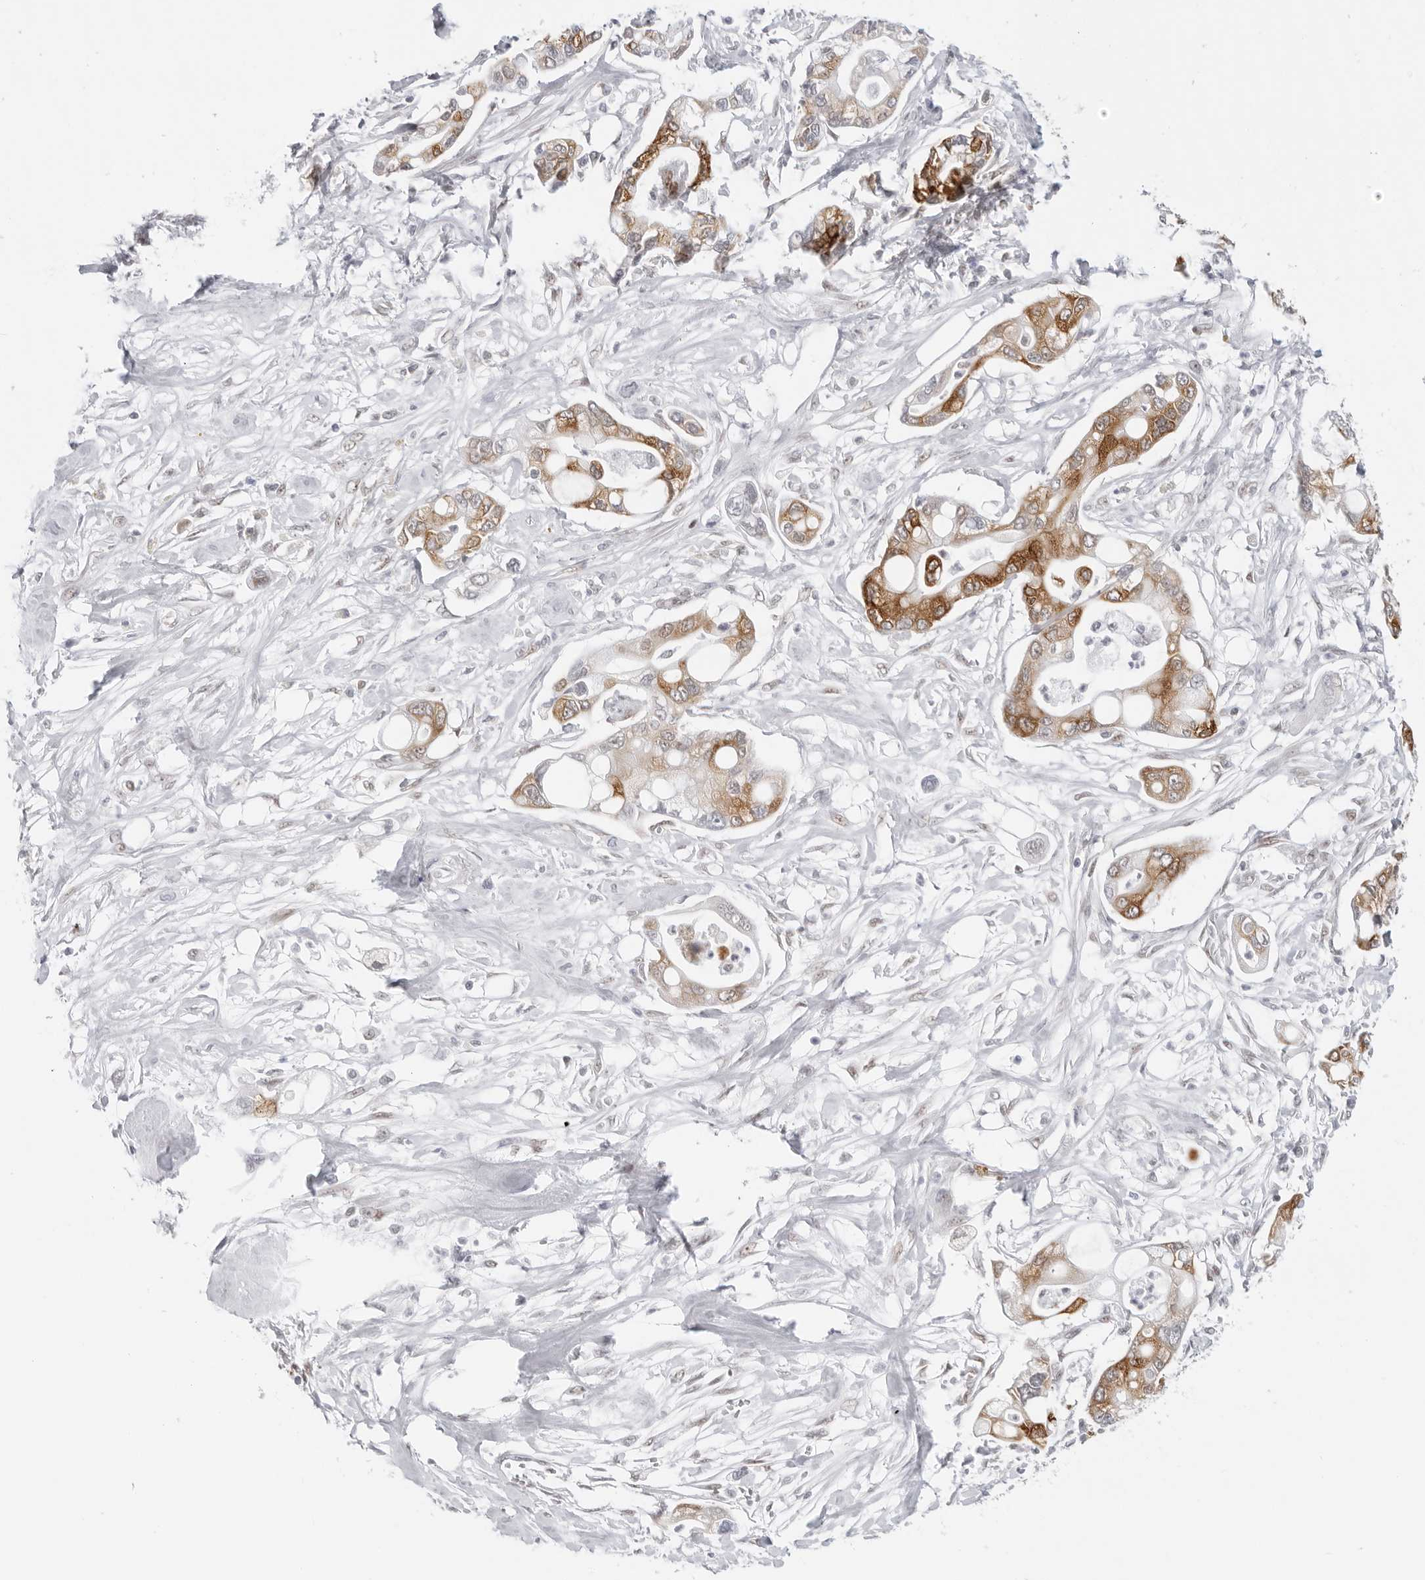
{"staining": {"intensity": "strong", "quantity": "25%-75%", "location": "cytoplasmic/membranous,nuclear"}, "tissue": "pancreatic cancer", "cell_type": "Tumor cells", "image_type": "cancer", "snomed": [{"axis": "morphology", "description": "Adenocarcinoma, NOS"}, {"axis": "topography", "description": "Pancreas"}], "caption": "A brown stain labels strong cytoplasmic/membranous and nuclear positivity of a protein in human pancreatic cancer (adenocarcinoma) tumor cells. Immunohistochemistry (ihc) stains the protein of interest in brown and the nuclei are stained blue.", "gene": "FOXK2", "patient": {"sex": "male", "age": 68}}